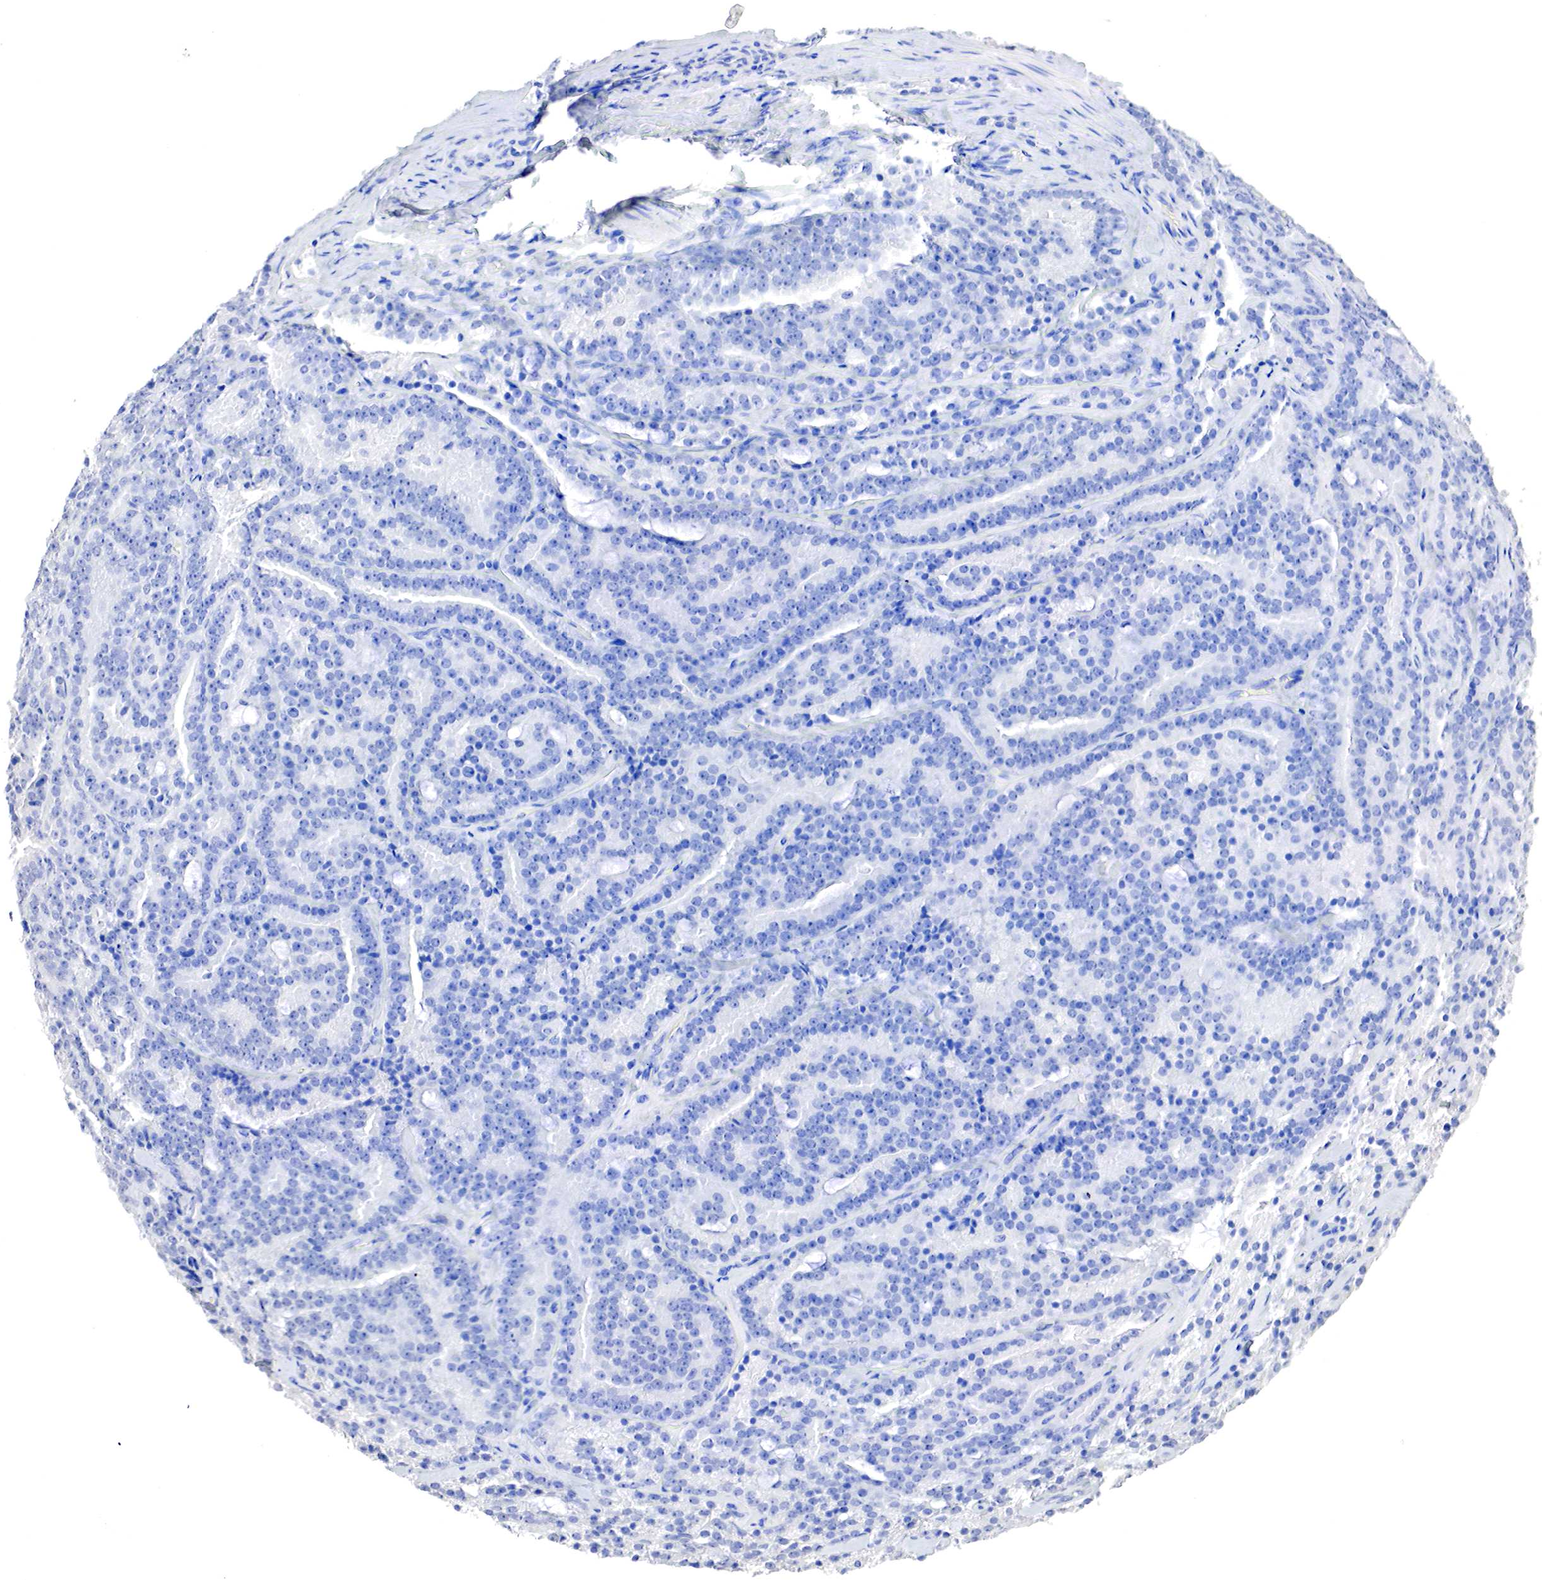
{"staining": {"intensity": "negative", "quantity": "none", "location": "none"}, "tissue": "prostate cancer", "cell_type": "Tumor cells", "image_type": "cancer", "snomed": [{"axis": "morphology", "description": "Adenocarcinoma, Medium grade"}, {"axis": "topography", "description": "Prostate"}], "caption": "This is an IHC micrograph of human prostate medium-grade adenocarcinoma. There is no staining in tumor cells.", "gene": "OTC", "patient": {"sex": "male", "age": 65}}